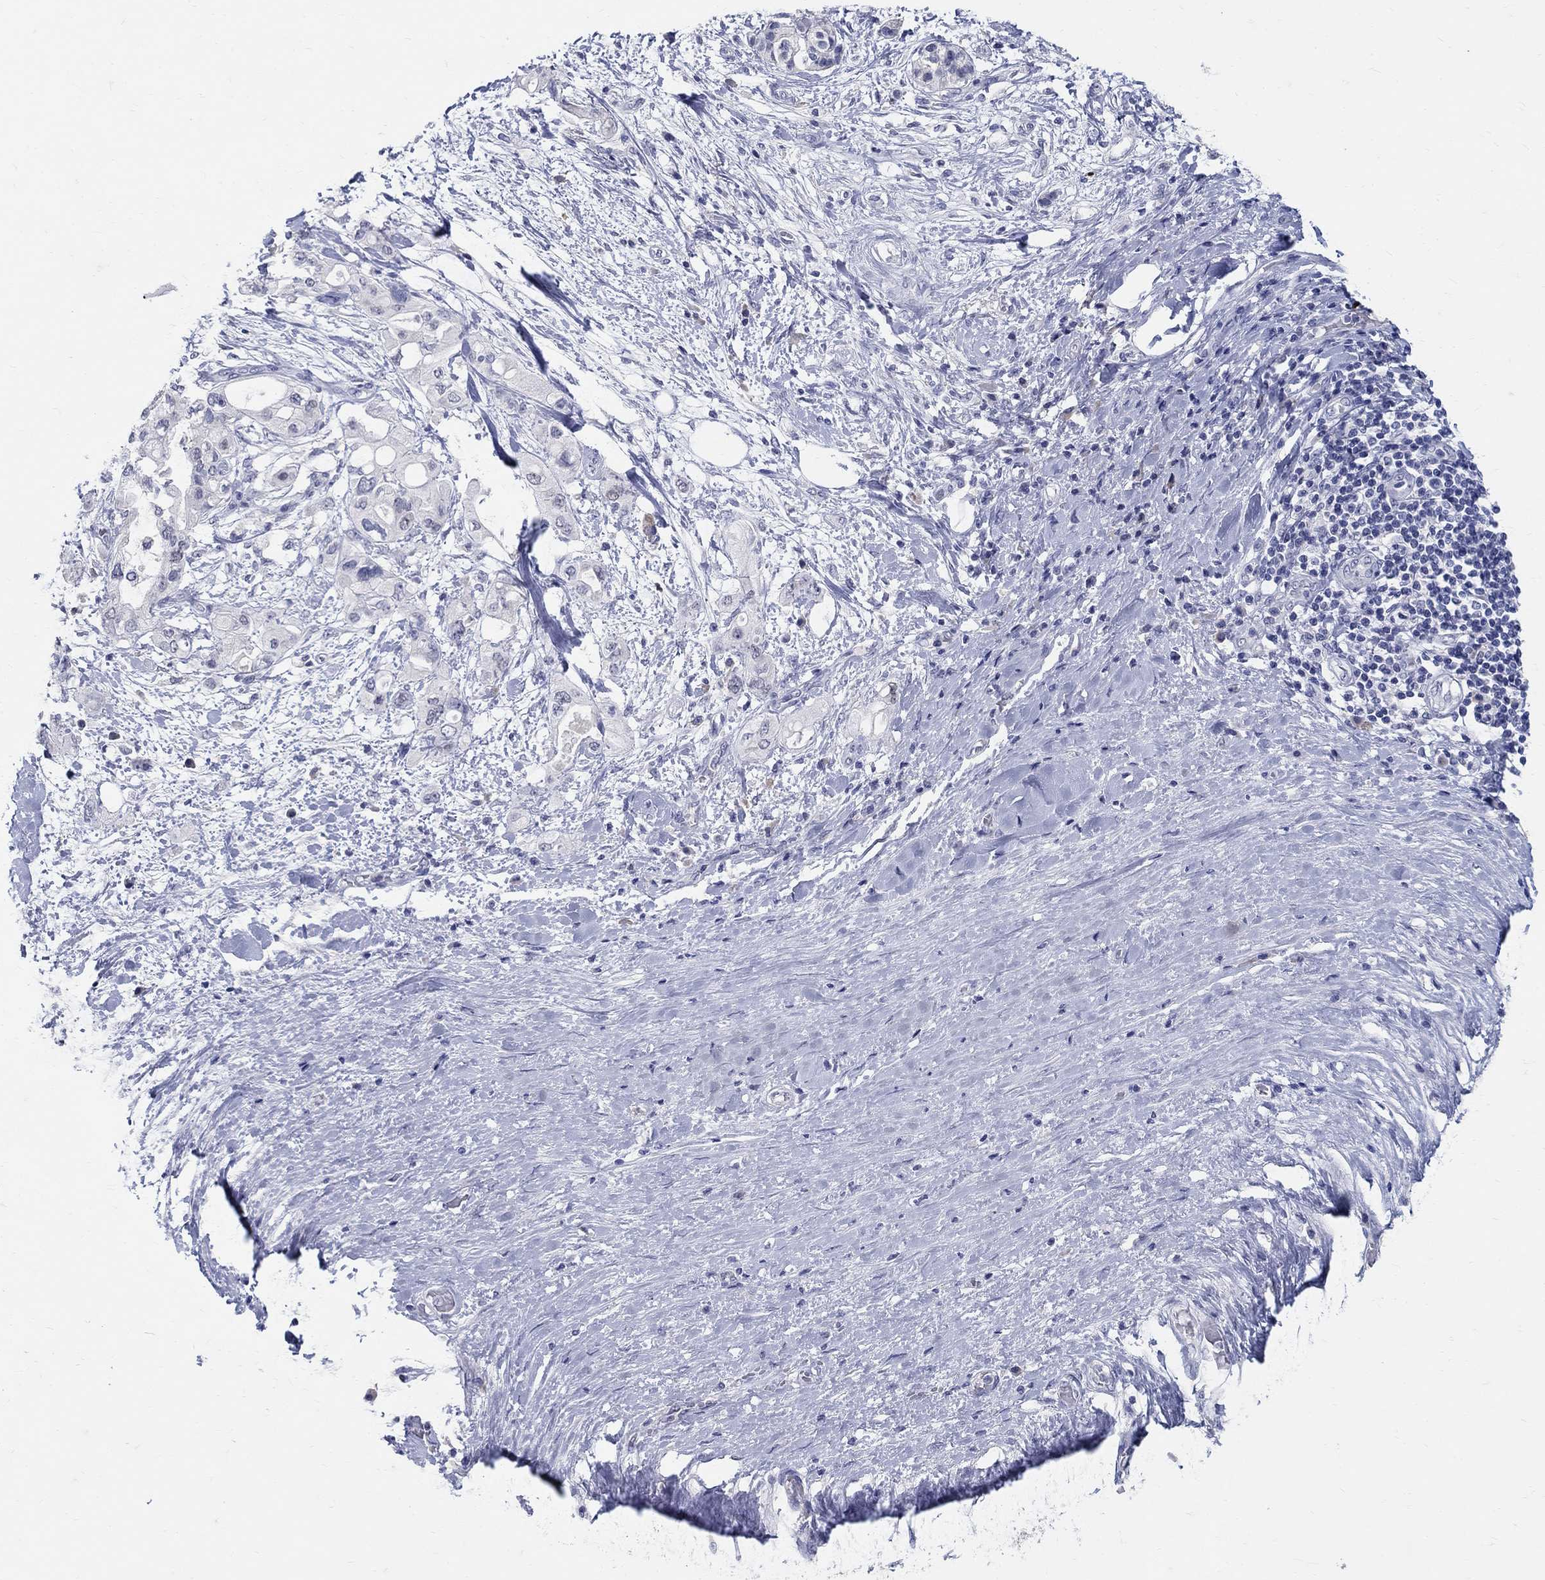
{"staining": {"intensity": "negative", "quantity": "none", "location": "none"}, "tissue": "pancreatic cancer", "cell_type": "Tumor cells", "image_type": "cancer", "snomed": [{"axis": "morphology", "description": "Adenocarcinoma, NOS"}, {"axis": "topography", "description": "Pancreas"}], "caption": "This is an immunohistochemistry (IHC) image of human adenocarcinoma (pancreatic). There is no positivity in tumor cells.", "gene": "SOX2", "patient": {"sex": "female", "age": 56}}